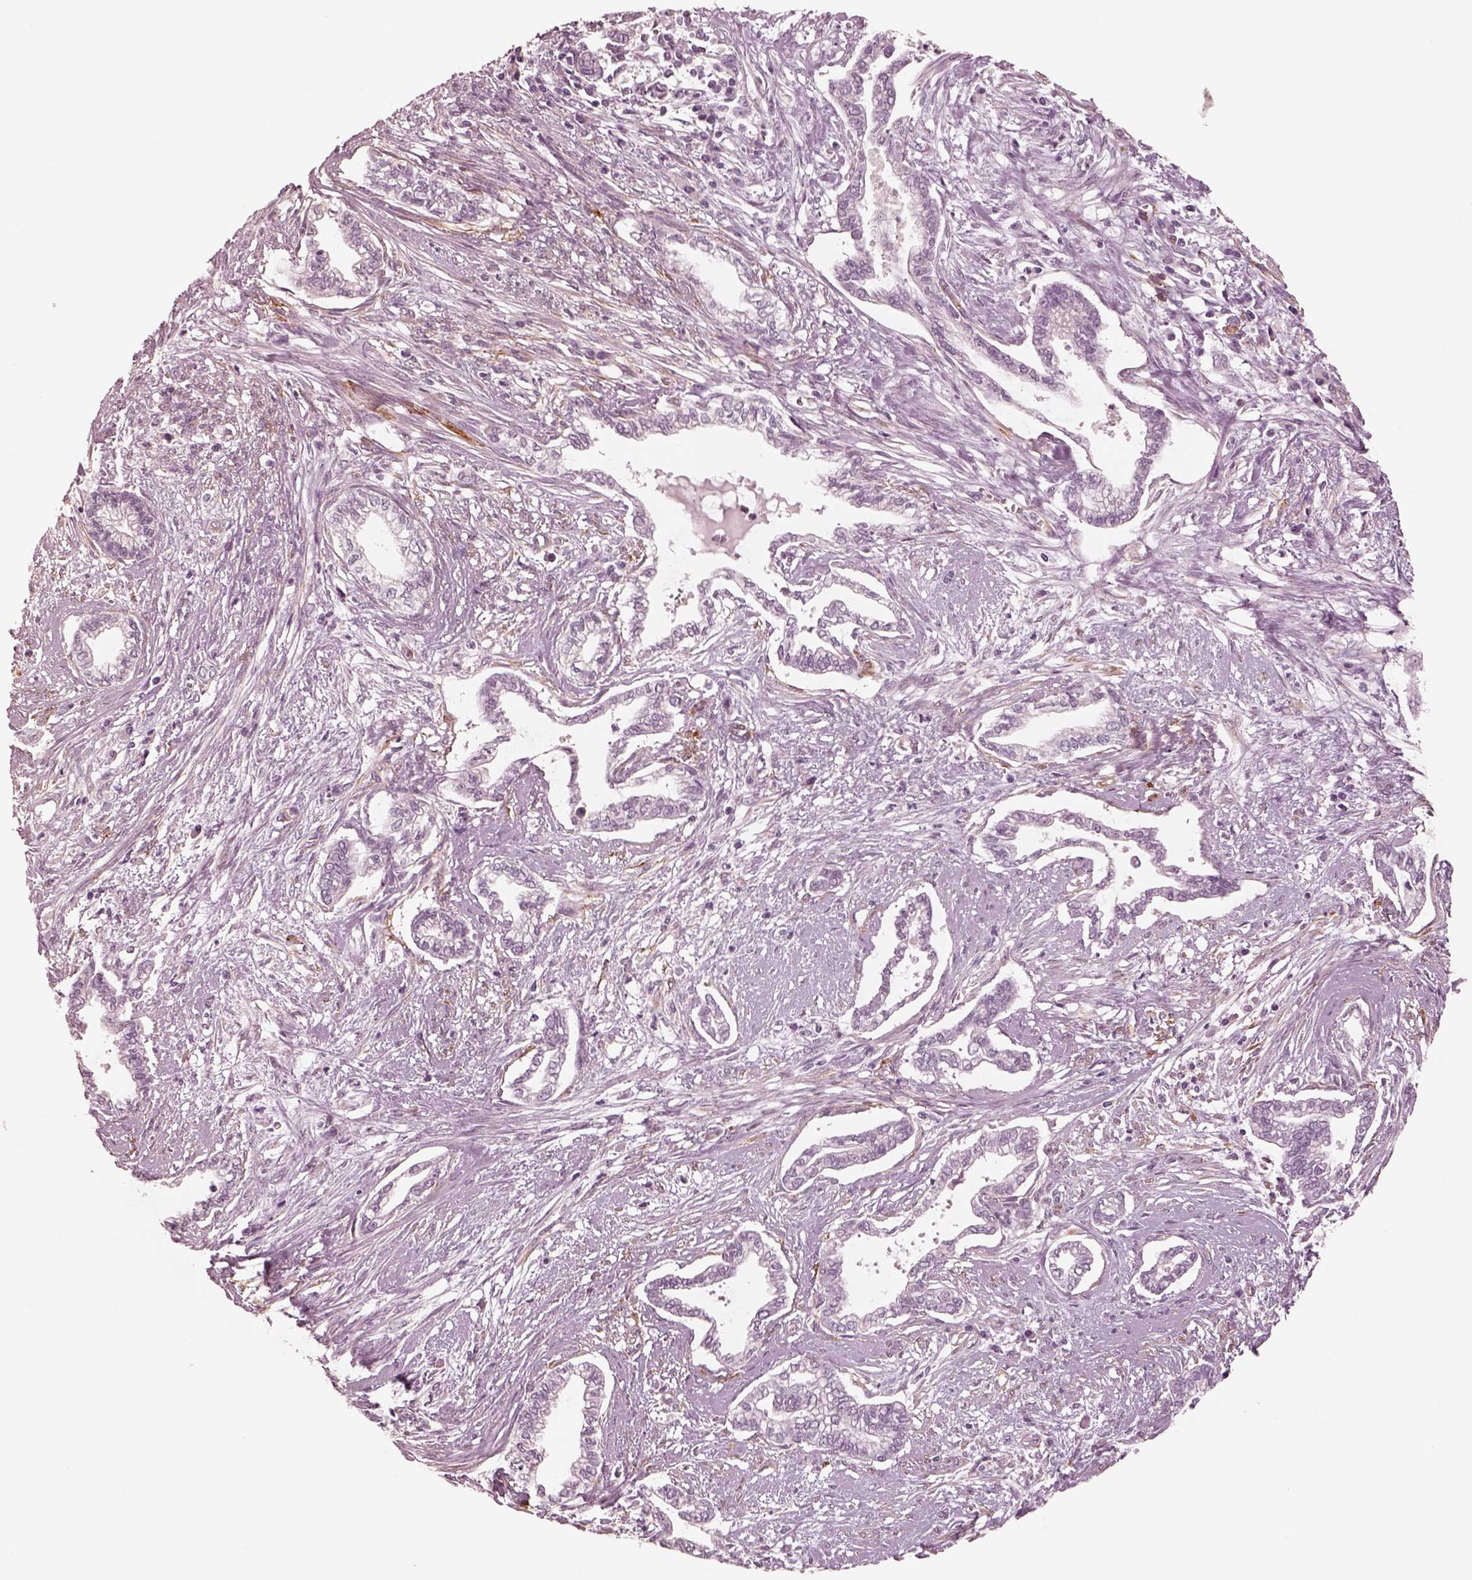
{"staining": {"intensity": "negative", "quantity": "none", "location": "none"}, "tissue": "cervical cancer", "cell_type": "Tumor cells", "image_type": "cancer", "snomed": [{"axis": "morphology", "description": "Adenocarcinoma, NOS"}, {"axis": "topography", "description": "Cervix"}], "caption": "High power microscopy histopathology image of an immunohistochemistry photomicrograph of adenocarcinoma (cervical), revealing no significant expression in tumor cells.", "gene": "DNAAF9", "patient": {"sex": "female", "age": 62}}